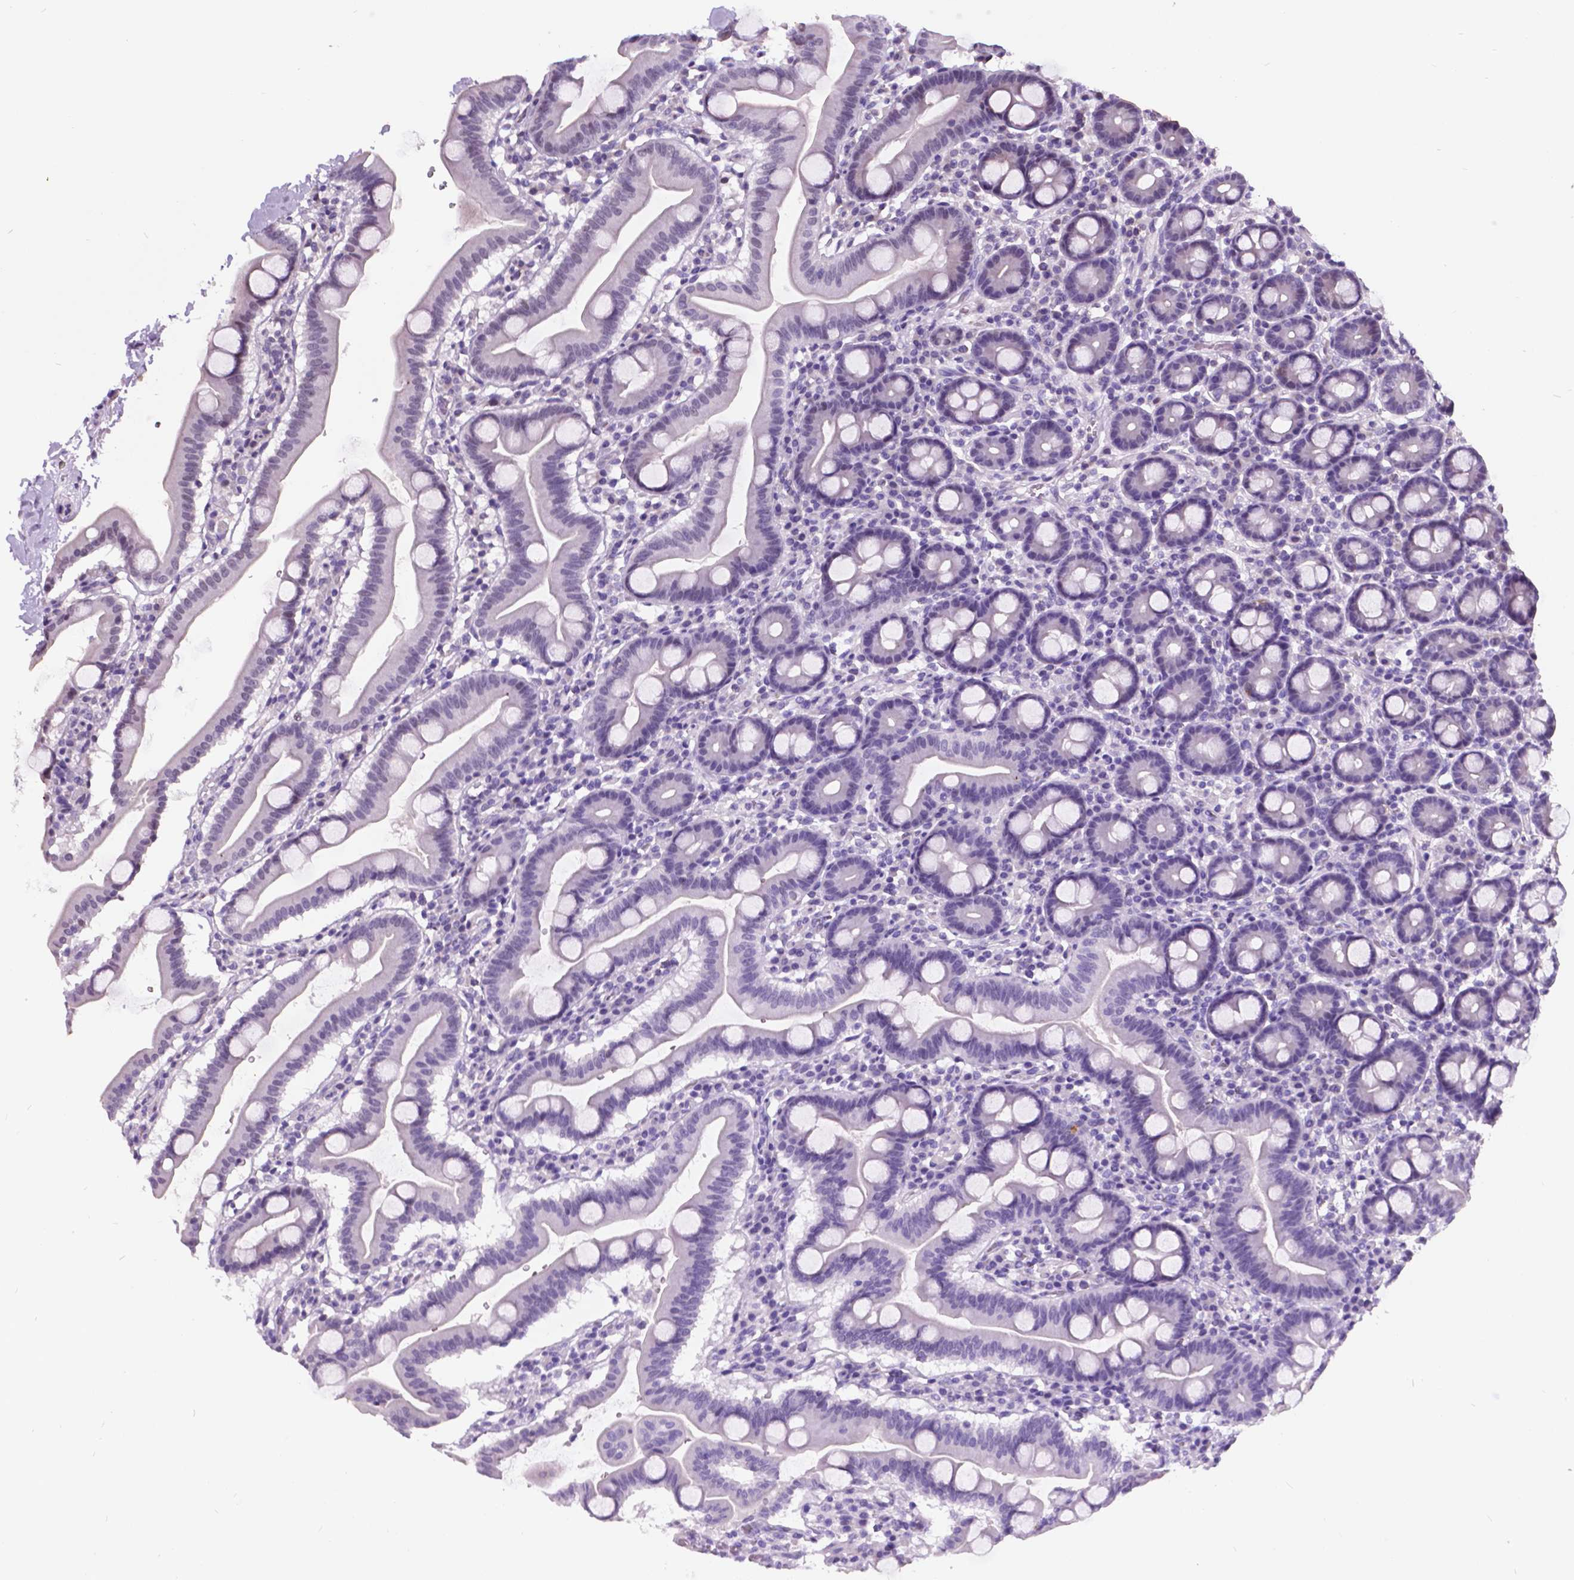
{"staining": {"intensity": "negative", "quantity": "none", "location": "none"}, "tissue": "duodenum", "cell_type": "Glandular cells", "image_type": "normal", "snomed": [{"axis": "morphology", "description": "Normal tissue, NOS"}, {"axis": "topography", "description": "Pancreas"}, {"axis": "topography", "description": "Duodenum"}], "caption": "IHC micrograph of normal duodenum: human duodenum stained with DAB (3,3'-diaminobenzidine) displays no significant protein staining in glandular cells.", "gene": "DPF3", "patient": {"sex": "male", "age": 59}}